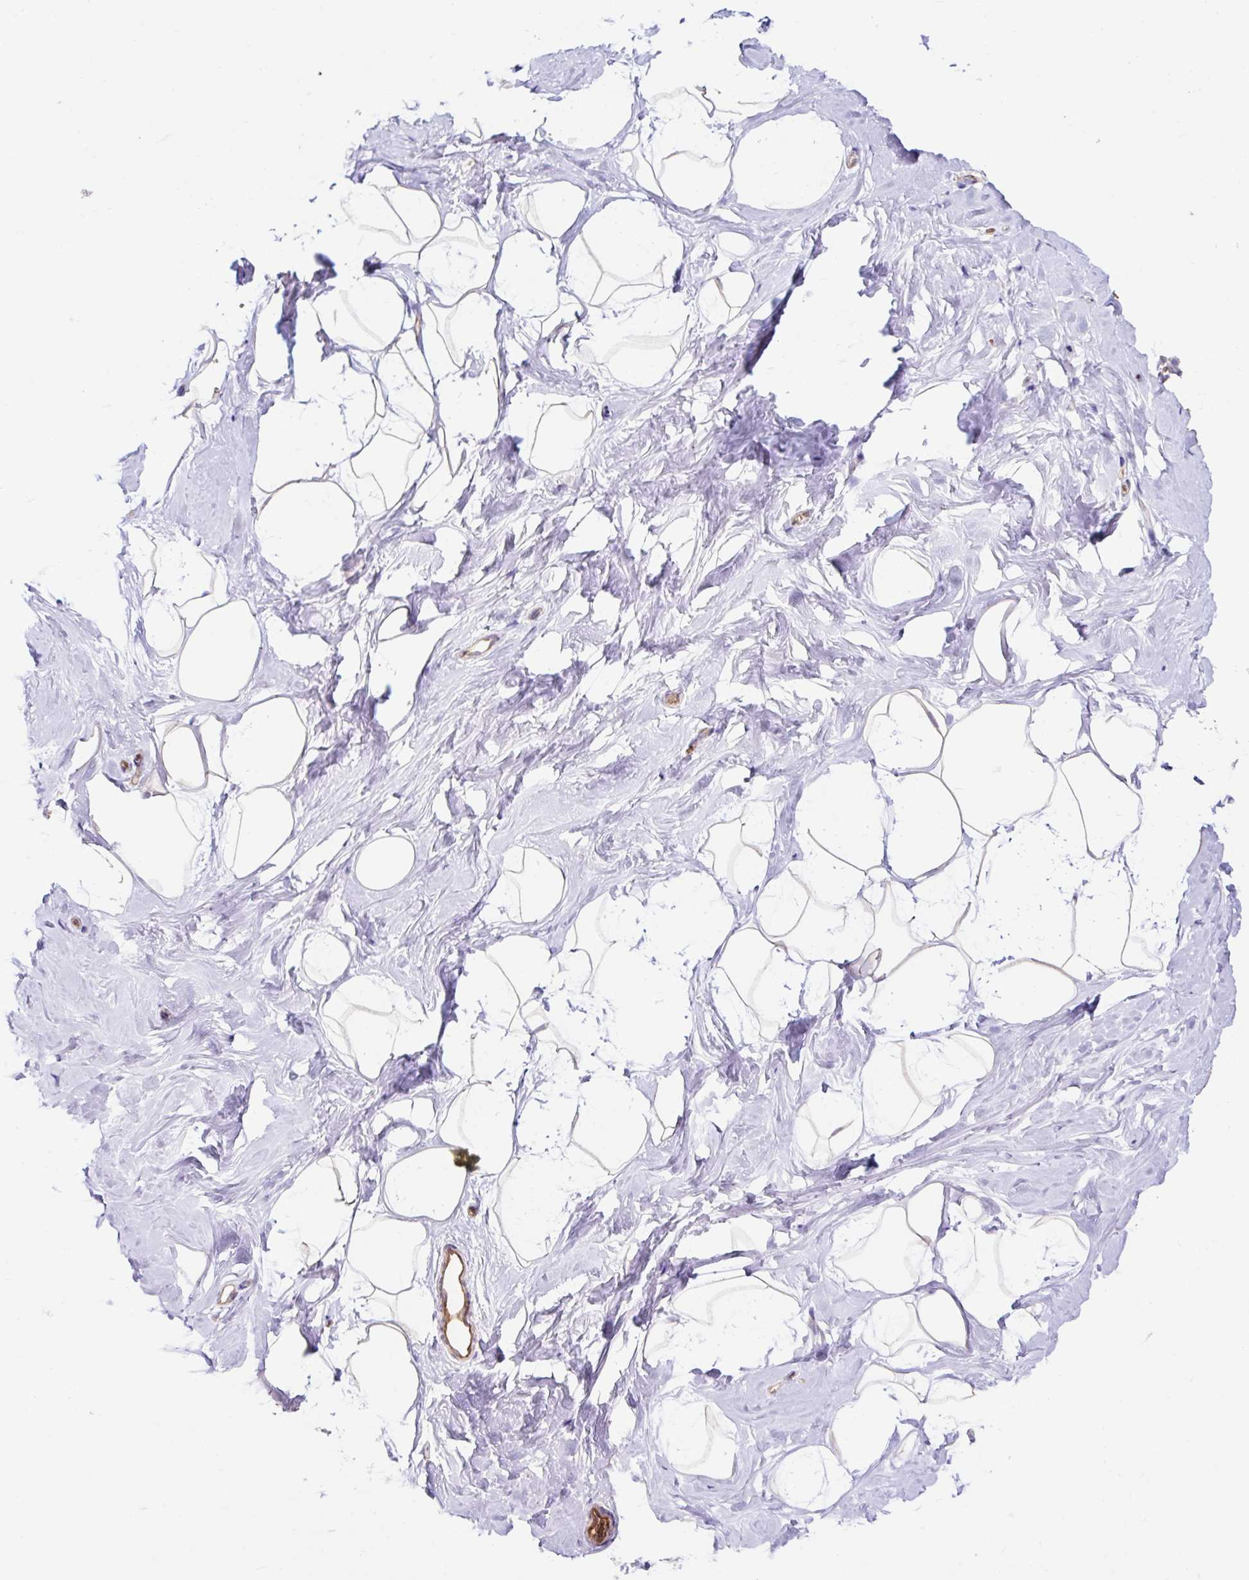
{"staining": {"intensity": "negative", "quantity": "none", "location": "none"}, "tissue": "breast", "cell_type": "Adipocytes", "image_type": "normal", "snomed": [{"axis": "morphology", "description": "Normal tissue, NOS"}, {"axis": "topography", "description": "Breast"}], "caption": "This is an immunohistochemistry image of benign breast. There is no positivity in adipocytes.", "gene": "HIP1R", "patient": {"sex": "female", "age": 32}}